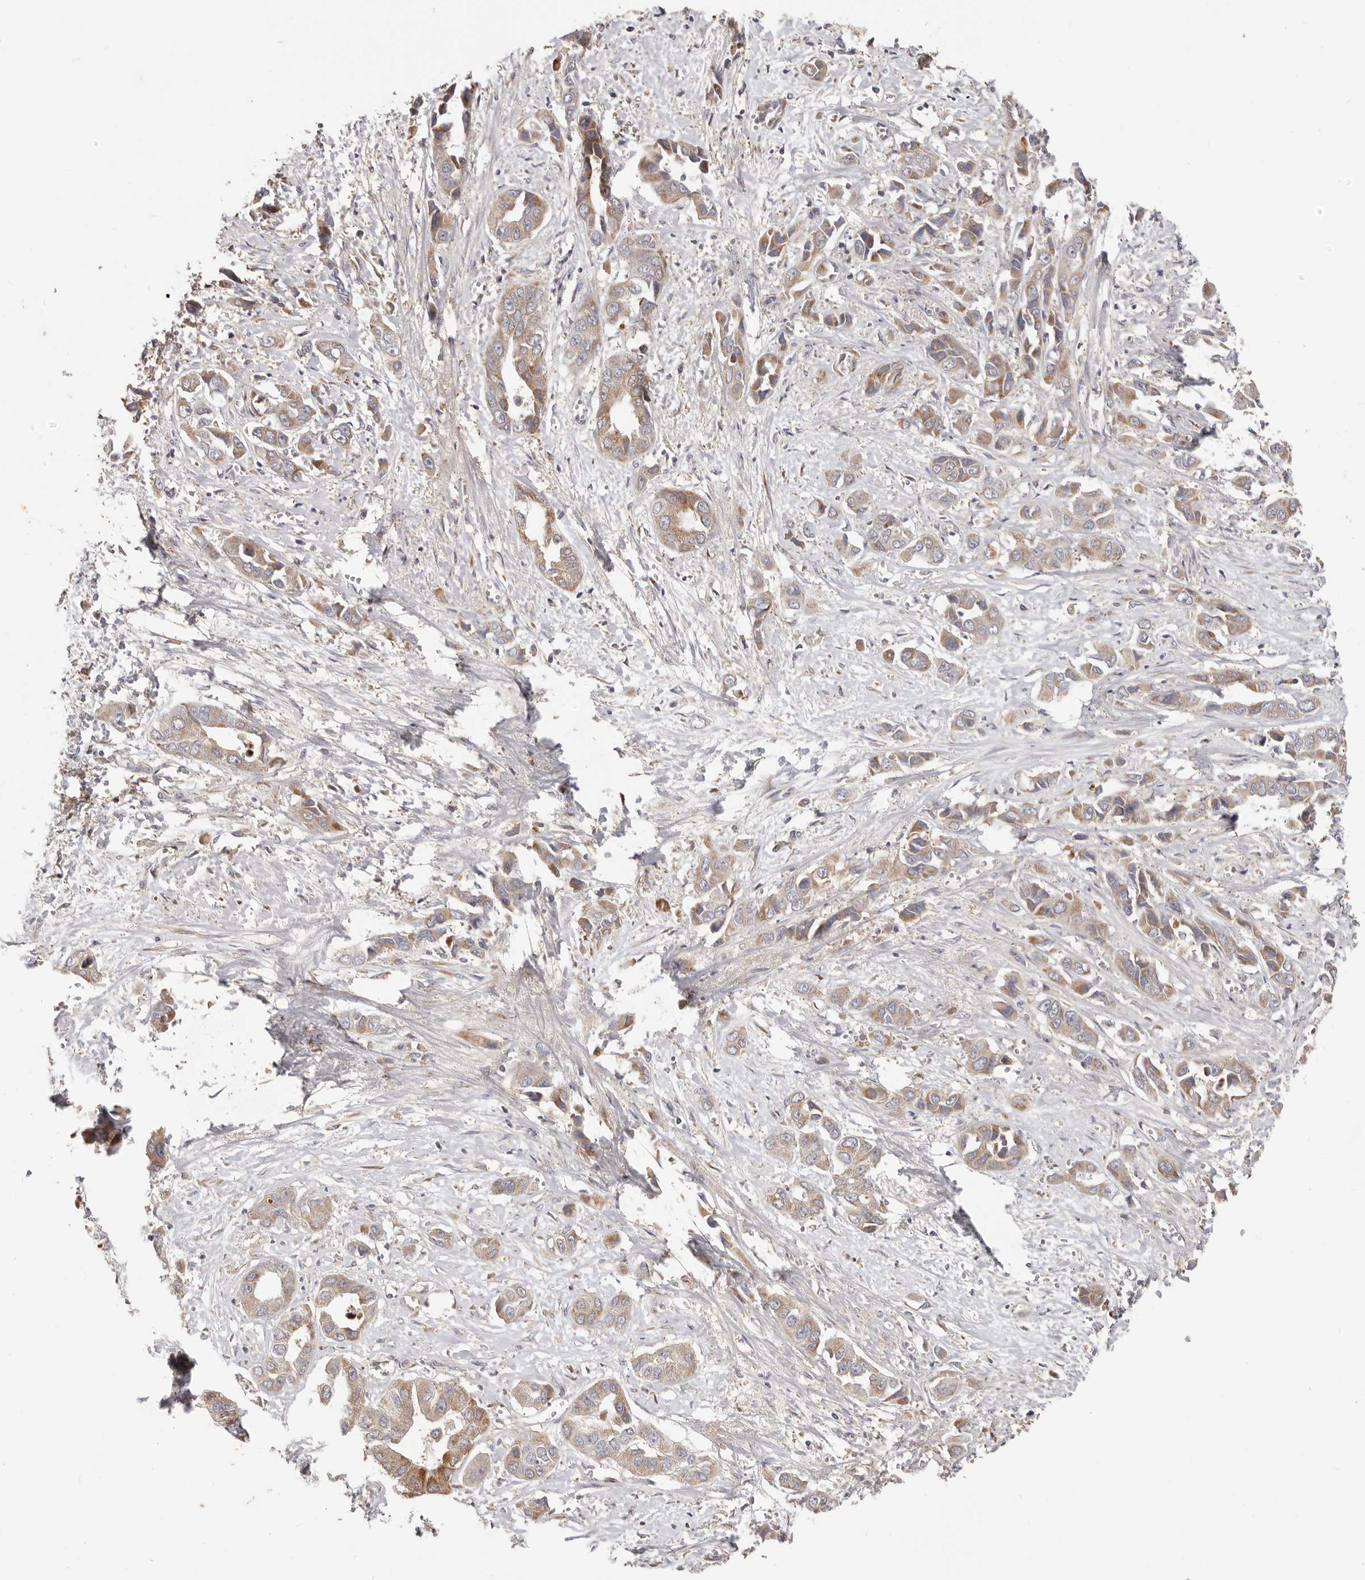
{"staining": {"intensity": "moderate", "quantity": ">75%", "location": "cytoplasmic/membranous"}, "tissue": "liver cancer", "cell_type": "Tumor cells", "image_type": "cancer", "snomed": [{"axis": "morphology", "description": "Cholangiocarcinoma"}, {"axis": "topography", "description": "Liver"}], "caption": "IHC staining of liver cholangiocarcinoma, which demonstrates medium levels of moderate cytoplasmic/membranous staining in about >75% of tumor cells indicating moderate cytoplasmic/membranous protein positivity. The staining was performed using DAB (brown) for protein detection and nuclei were counterstained in hematoxylin (blue).", "gene": "LRP6", "patient": {"sex": "female", "age": 52}}